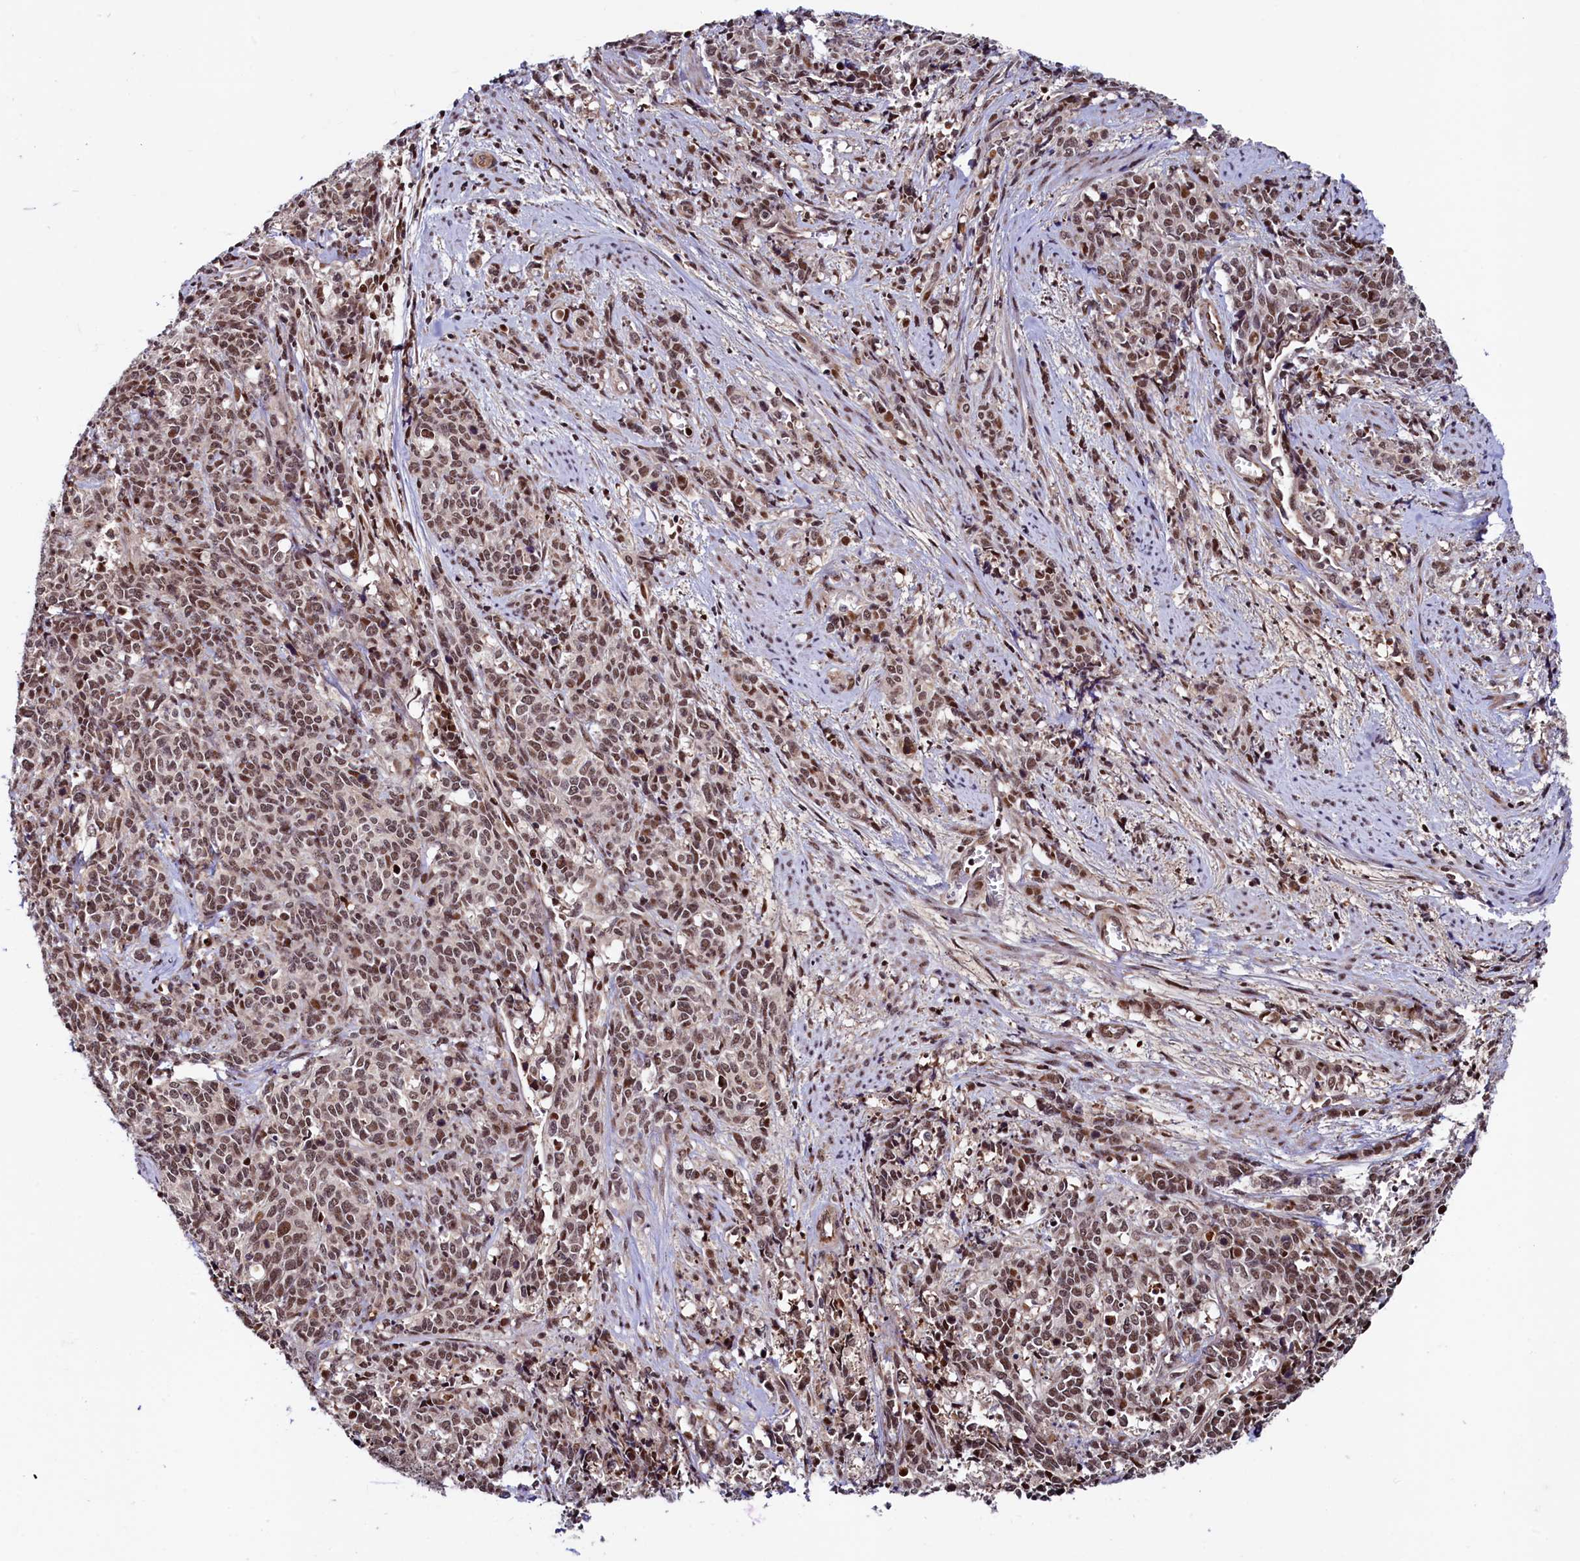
{"staining": {"intensity": "moderate", "quantity": ">75%", "location": "nuclear"}, "tissue": "cervical cancer", "cell_type": "Tumor cells", "image_type": "cancer", "snomed": [{"axis": "morphology", "description": "Squamous cell carcinoma, NOS"}, {"axis": "topography", "description": "Cervix"}], "caption": "High-magnification brightfield microscopy of squamous cell carcinoma (cervical) stained with DAB (brown) and counterstained with hematoxylin (blue). tumor cells exhibit moderate nuclear positivity is seen in about>75% of cells.", "gene": "LEO1", "patient": {"sex": "female", "age": 60}}